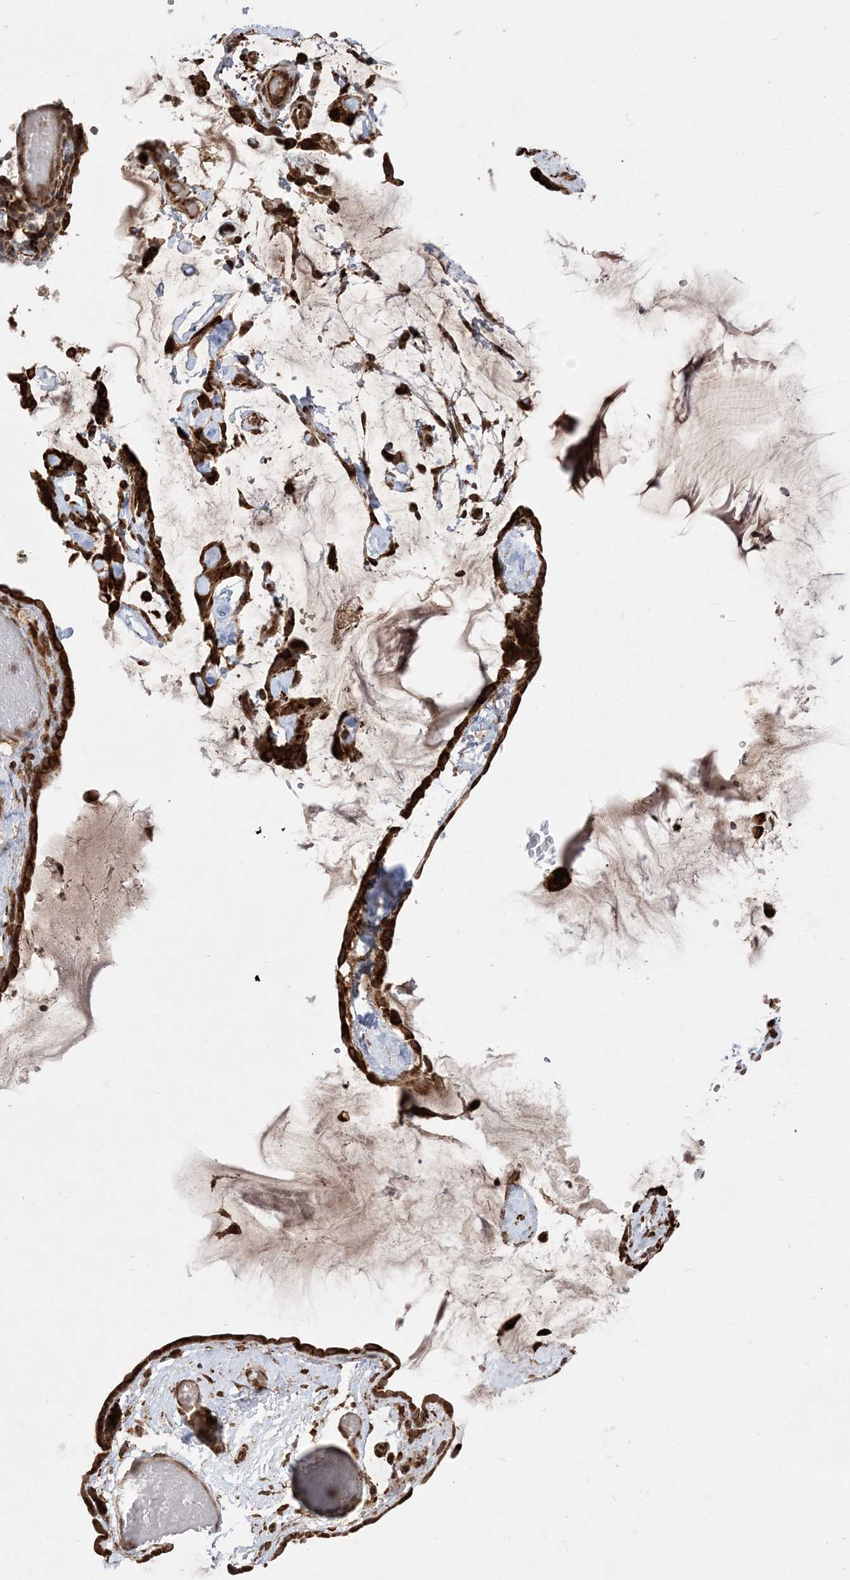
{"staining": {"intensity": "strong", "quantity": ">75%", "location": "cytoplasmic/membranous"}, "tissue": "ovarian cancer", "cell_type": "Tumor cells", "image_type": "cancer", "snomed": [{"axis": "morphology", "description": "Cystadenocarcinoma, mucinous, NOS"}, {"axis": "topography", "description": "Ovary"}], "caption": "Strong cytoplasmic/membranous staining is seen in approximately >75% of tumor cells in ovarian cancer (mucinous cystadenocarcinoma). The staining was performed using DAB, with brown indicating positive protein expression. Nuclei are stained blue with hematoxylin.", "gene": "EPC2", "patient": {"sex": "female", "age": 39}}